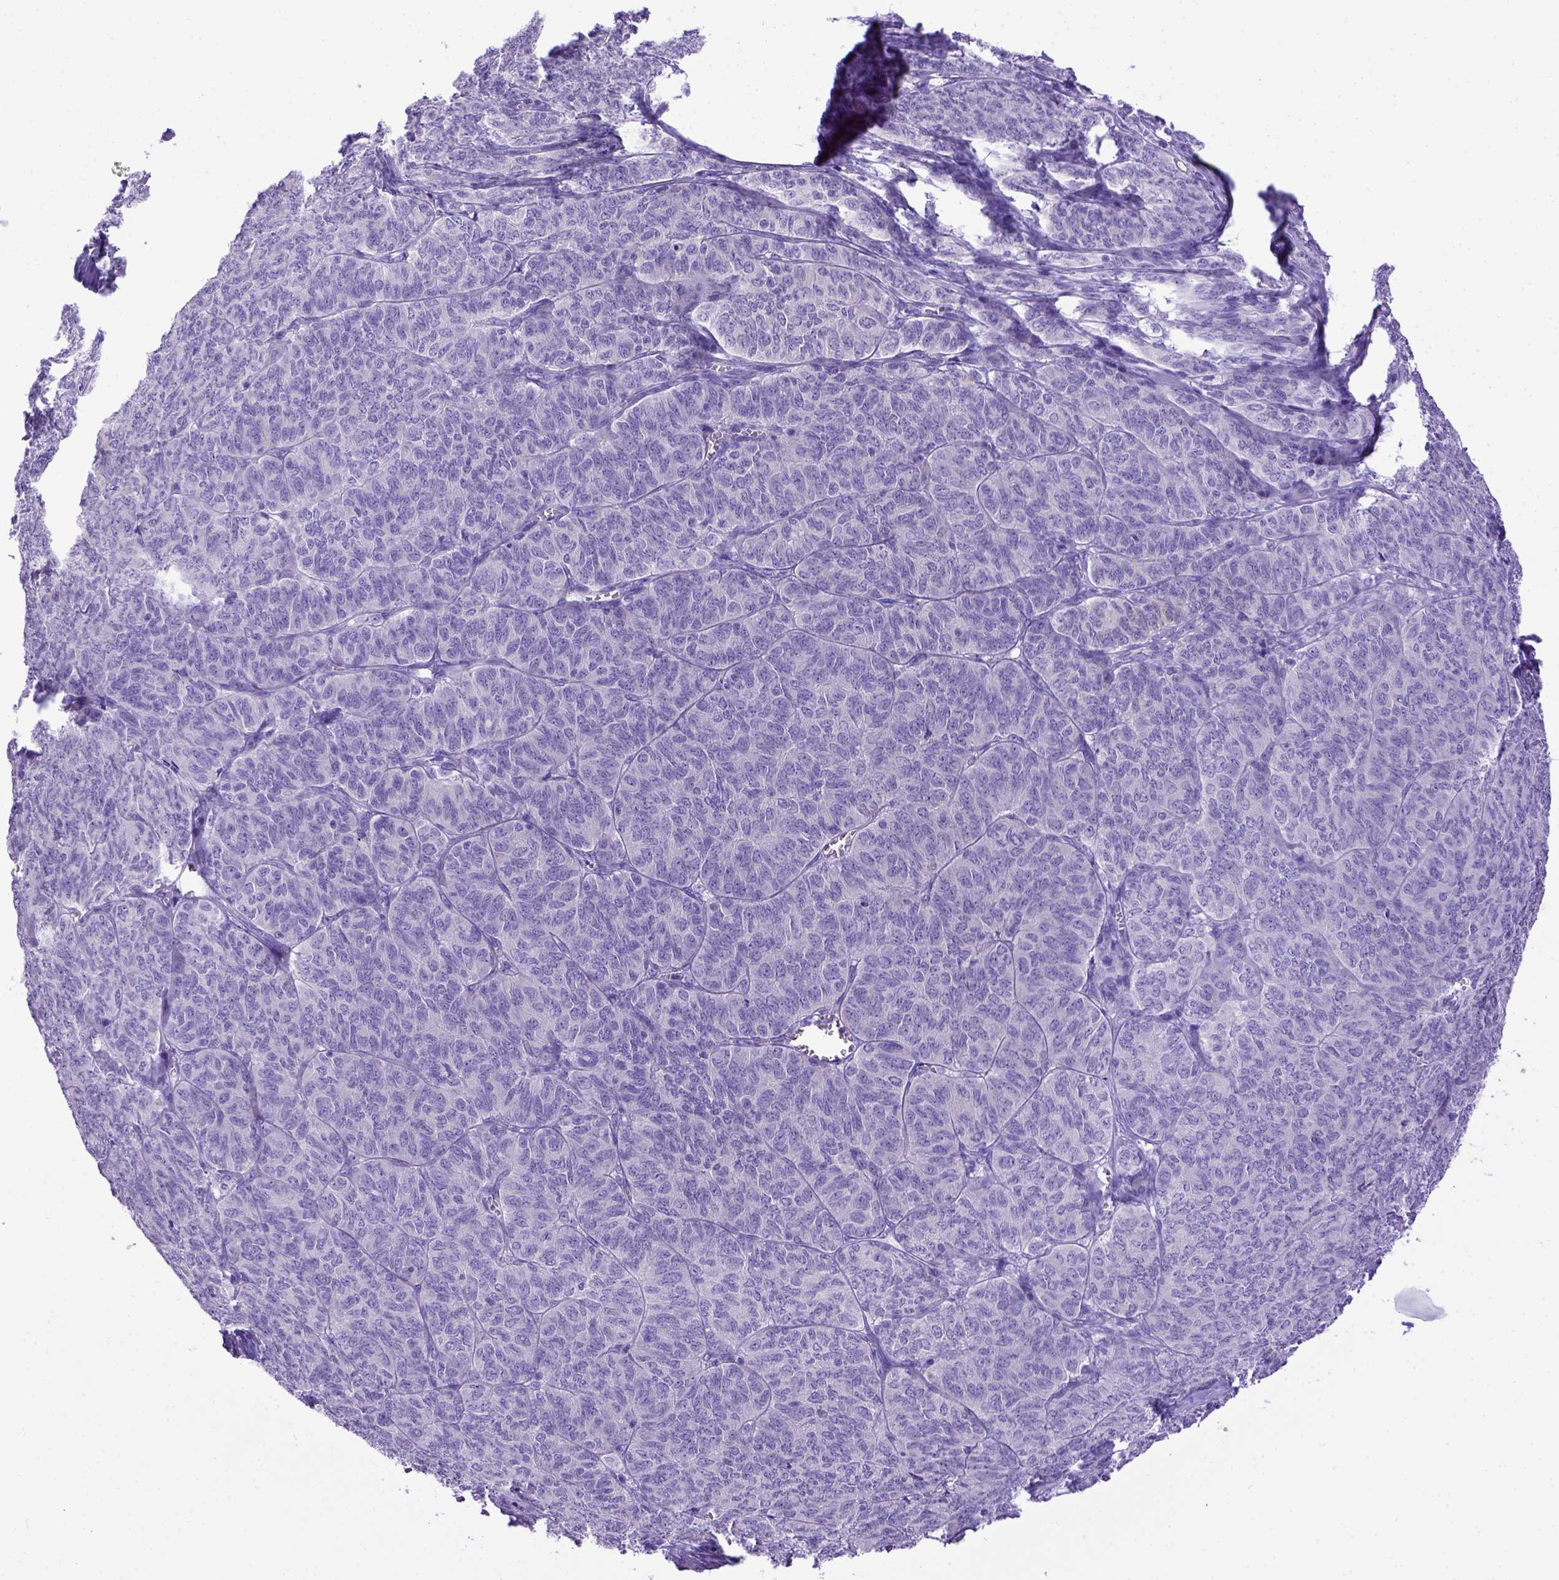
{"staining": {"intensity": "negative", "quantity": "none", "location": "none"}, "tissue": "ovarian cancer", "cell_type": "Tumor cells", "image_type": "cancer", "snomed": [{"axis": "morphology", "description": "Carcinoma, endometroid"}, {"axis": "topography", "description": "Ovary"}], "caption": "High power microscopy image of an IHC photomicrograph of ovarian cancer, revealing no significant positivity in tumor cells. (Immunohistochemistry (ihc), brightfield microscopy, high magnification).", "gene": "PTGES", "patient": {"sex": "female", "age": 80}}